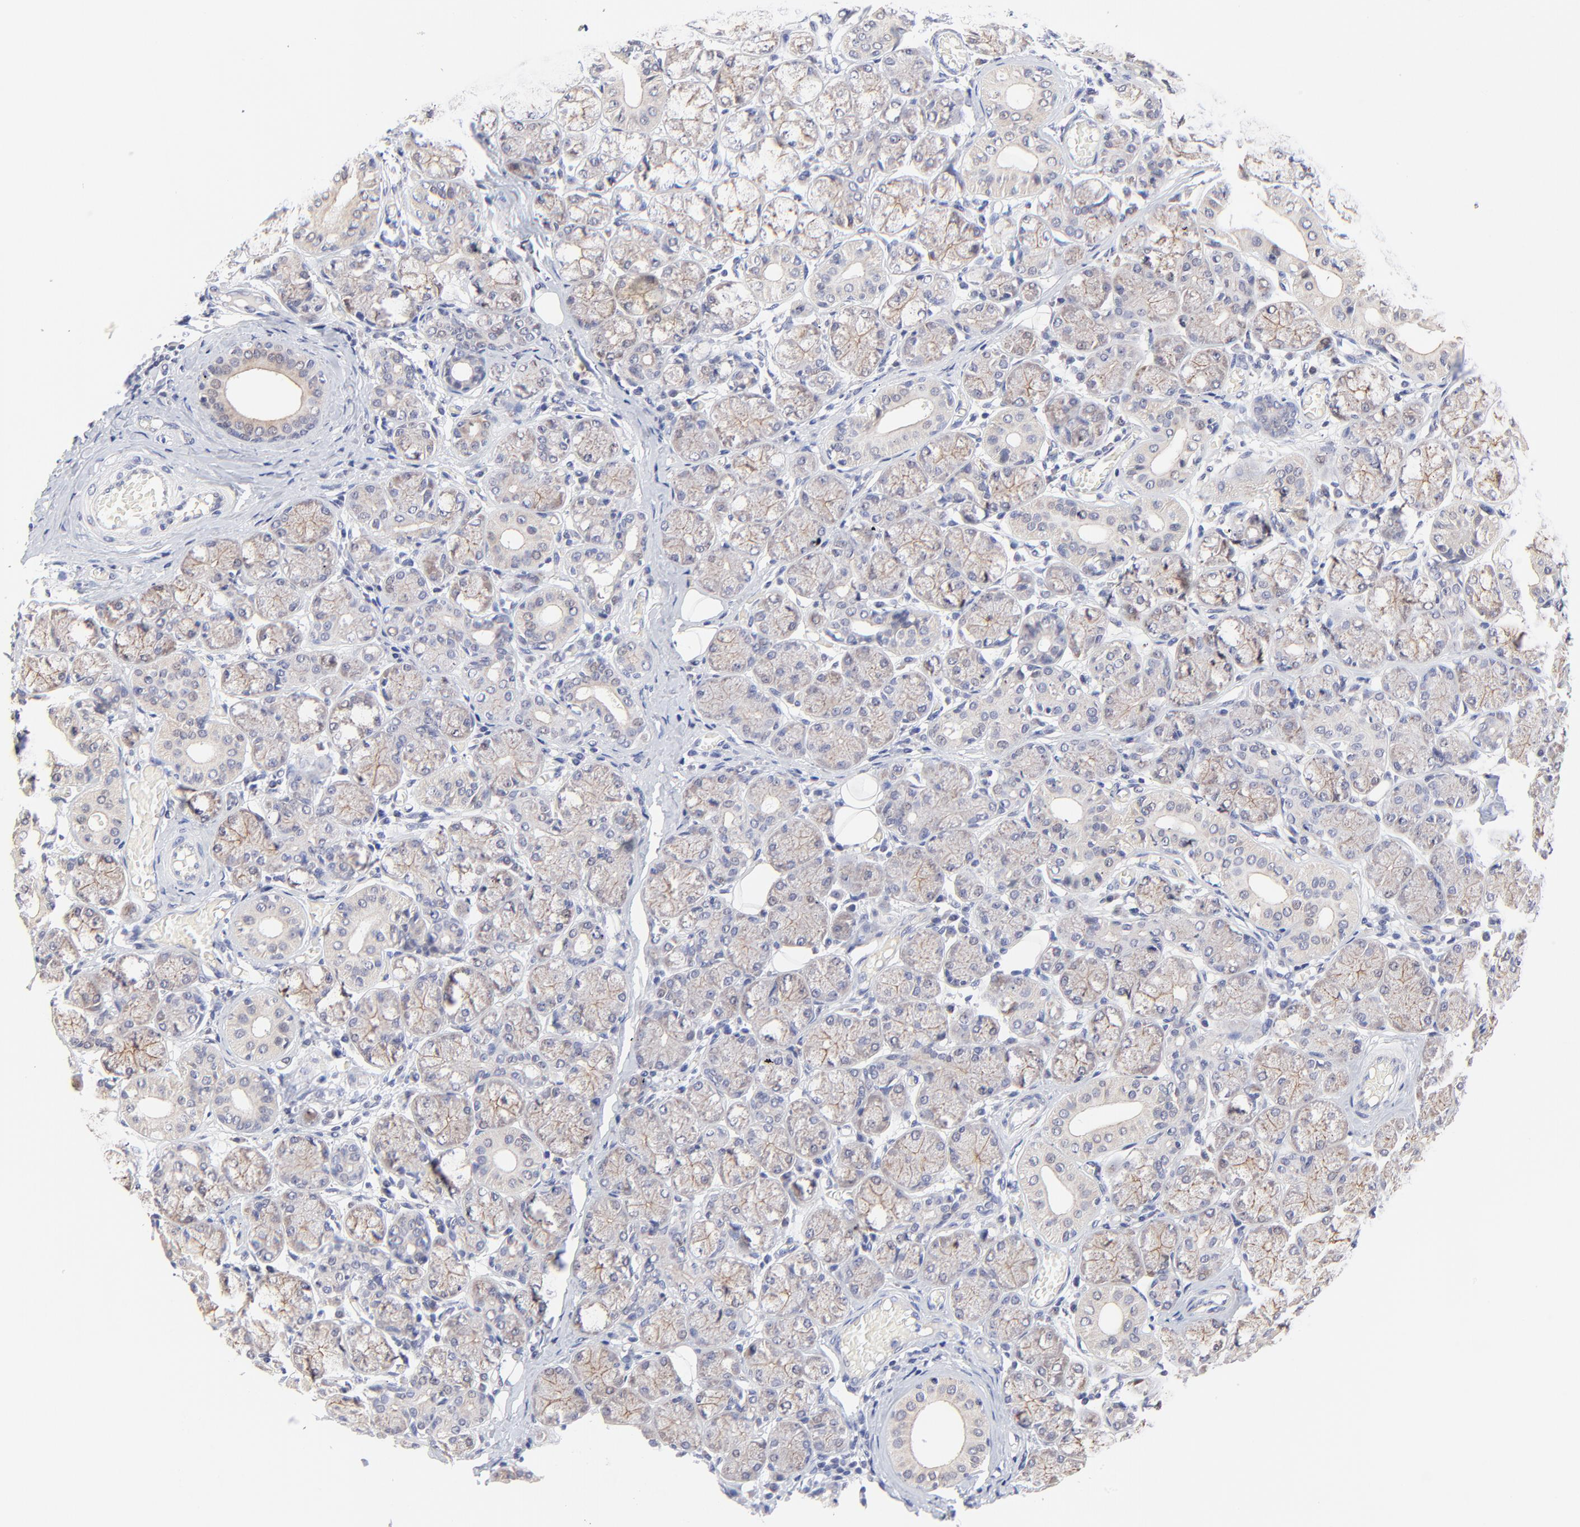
{"staining": {"intensity": "weak", "quantity": ">75%", "location": "cytoplasmic/membranous"}, "tissue": "salivary gland", "cell_type": "Glandular cells", "image_type": "normal", "snomed": [{"axis": "morphology", "description": "Normal tissue, NOS"}, {"axis": "topography", "description": "Salivary gland"}], "caption": "Glandular cells demonstrate weak cytoplasmic/membranous positivity in about >75% of cells in normal salivary gland.", "gene": "FBXO8", "patient": {"sex": "female", "age": 24}}